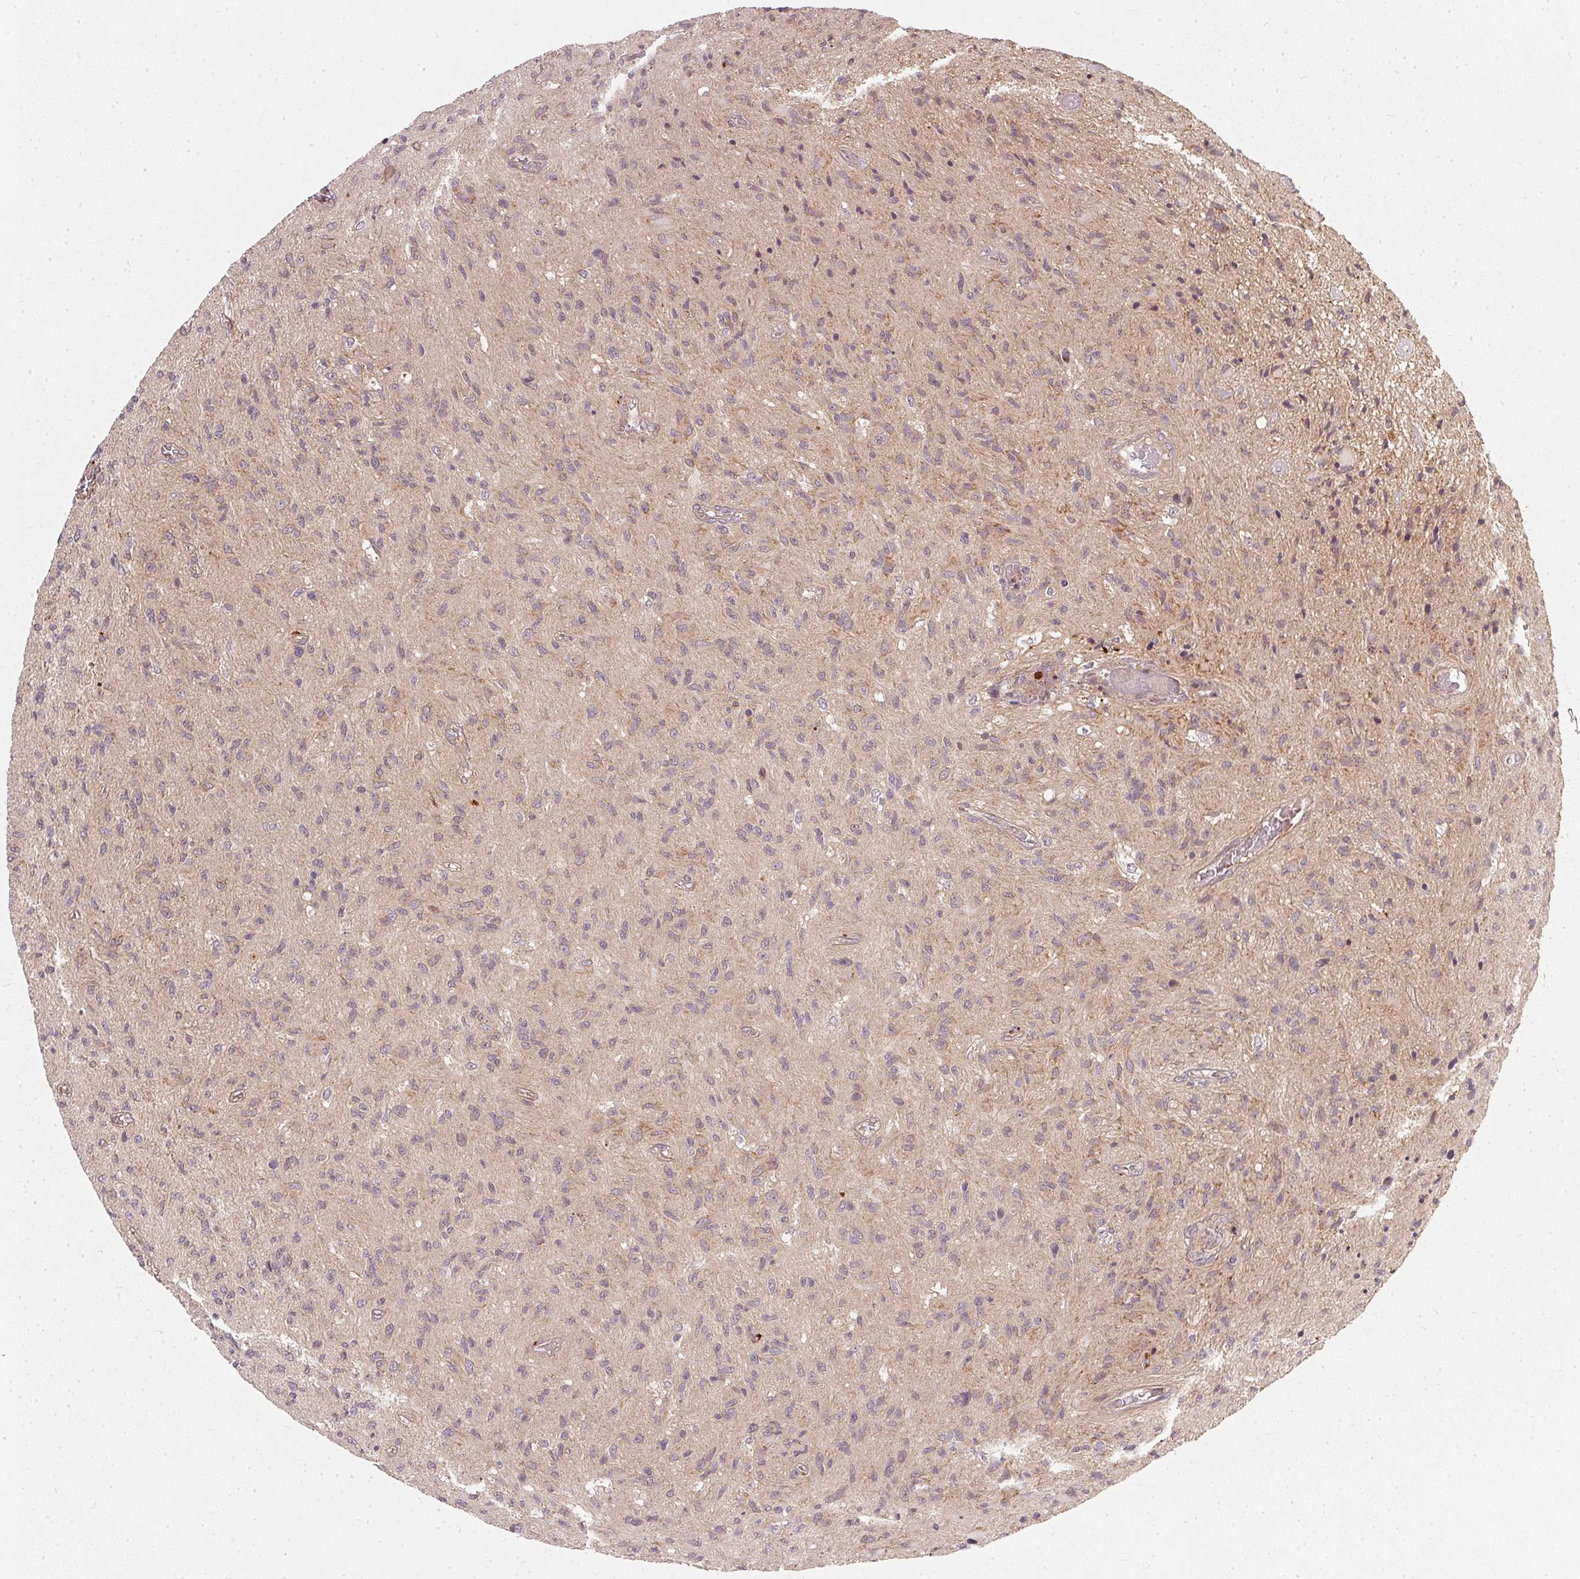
{"staining": {"intensity": "negative", "quantity": "none", "location": "none"}, "tissue": "glioma", "cell_type": "Tumor cells", "image_type": "cancer", "snomed": [{"axis": "morphology", "description": "Glioma, malignant, High grade"}, {"axis": "topography", "description": "Brain"}], "caption": "DAB (3,3'-diaminobenzidine) immunohistochemical staining of human glioma shows no significant staining in tumor cells. (Immunohistochemistry, brightfield microscopy, high magnification).", "gene": "NADK2", "patient": {"sex": "male", "age": 54}}